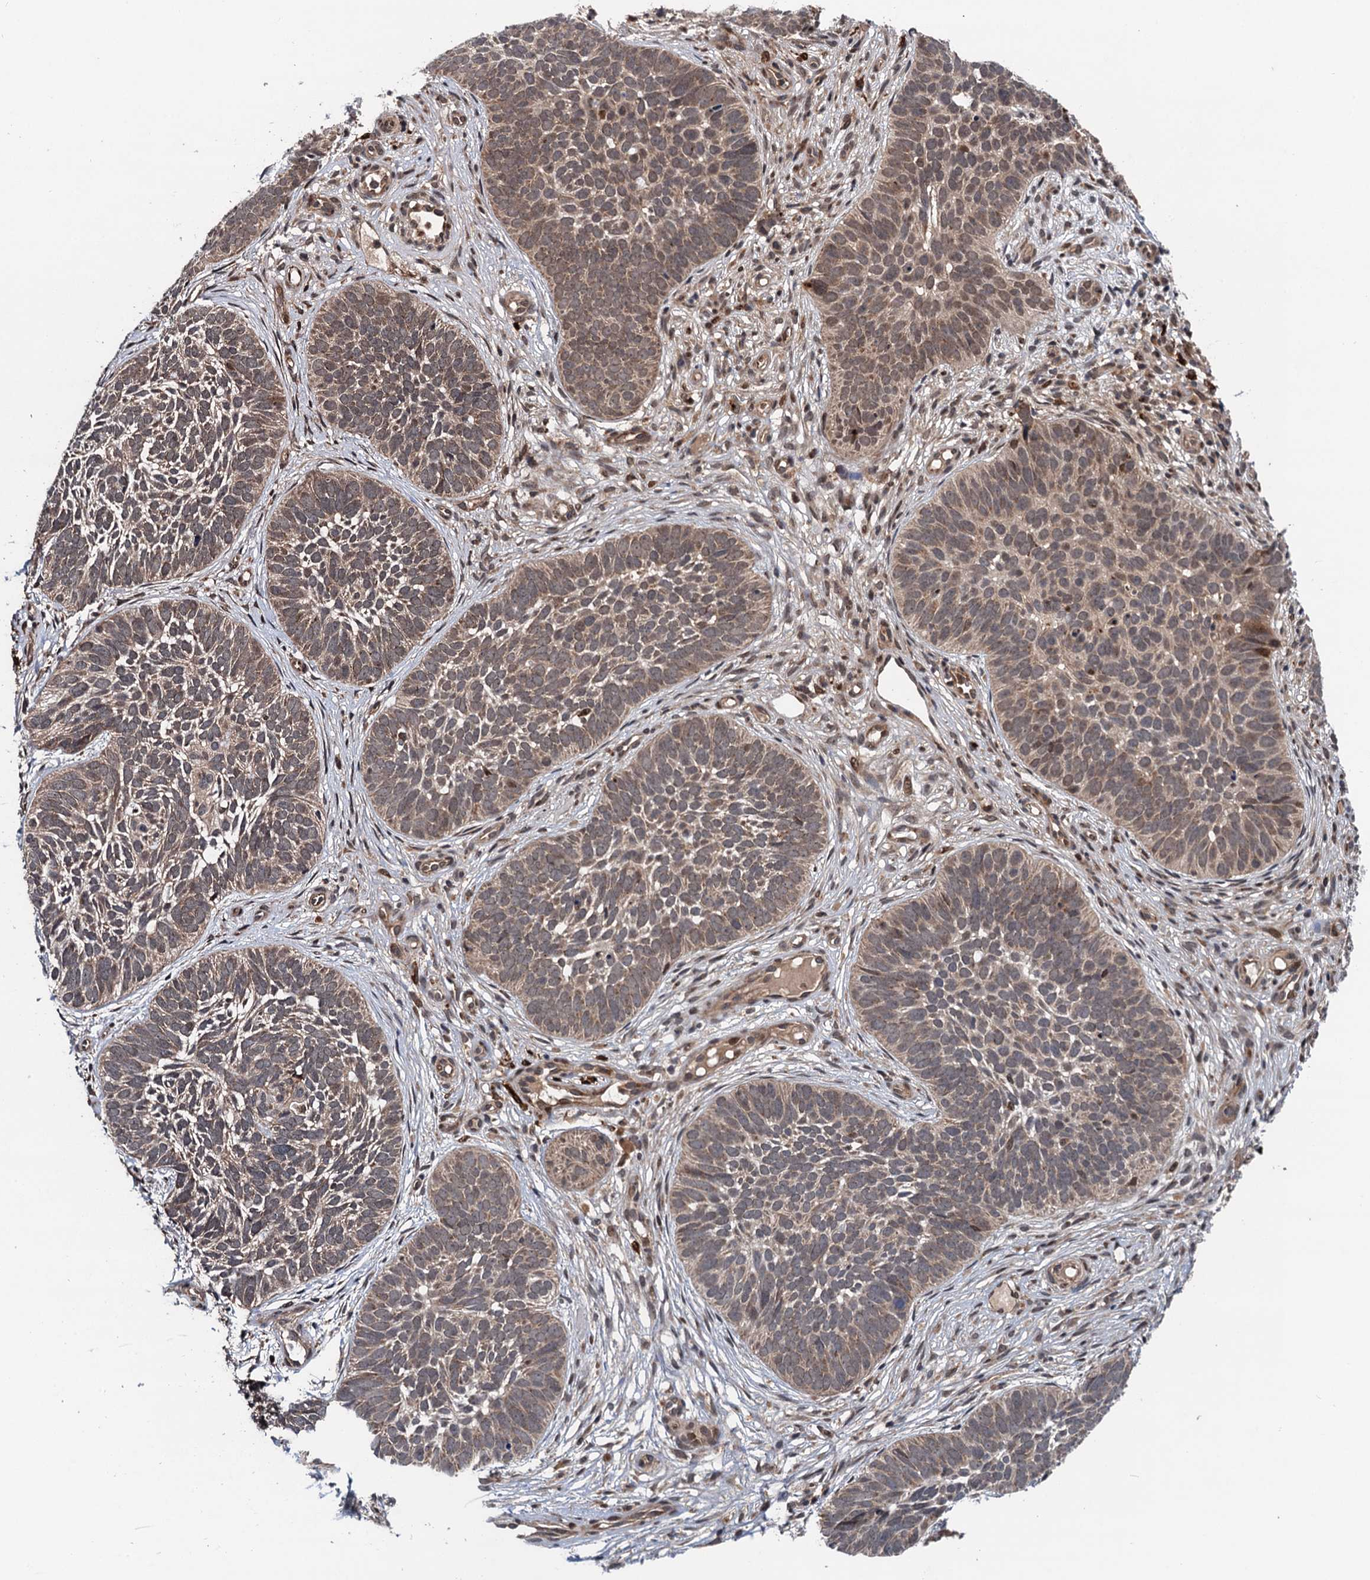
{"staining": {"intensity": "weak", "quantity": "<25%", "location": "cytoplasmic/membranous"}, "tissue": "skin cancer", "cell_type": "Tumor cells", "image_type": "cancer", "snomed": [{"axis": "morphology", "description": "Basal cell carcinoma"}, {"axis": "topography", "description": "Skin"}], "caption": "Human basal cell carcinoma (skin) stained for a protein using immunohistochemistry displays no staining in tumor cells.", "gene": "NLRP10", "patient": {"sex": "male", "age": 89}}